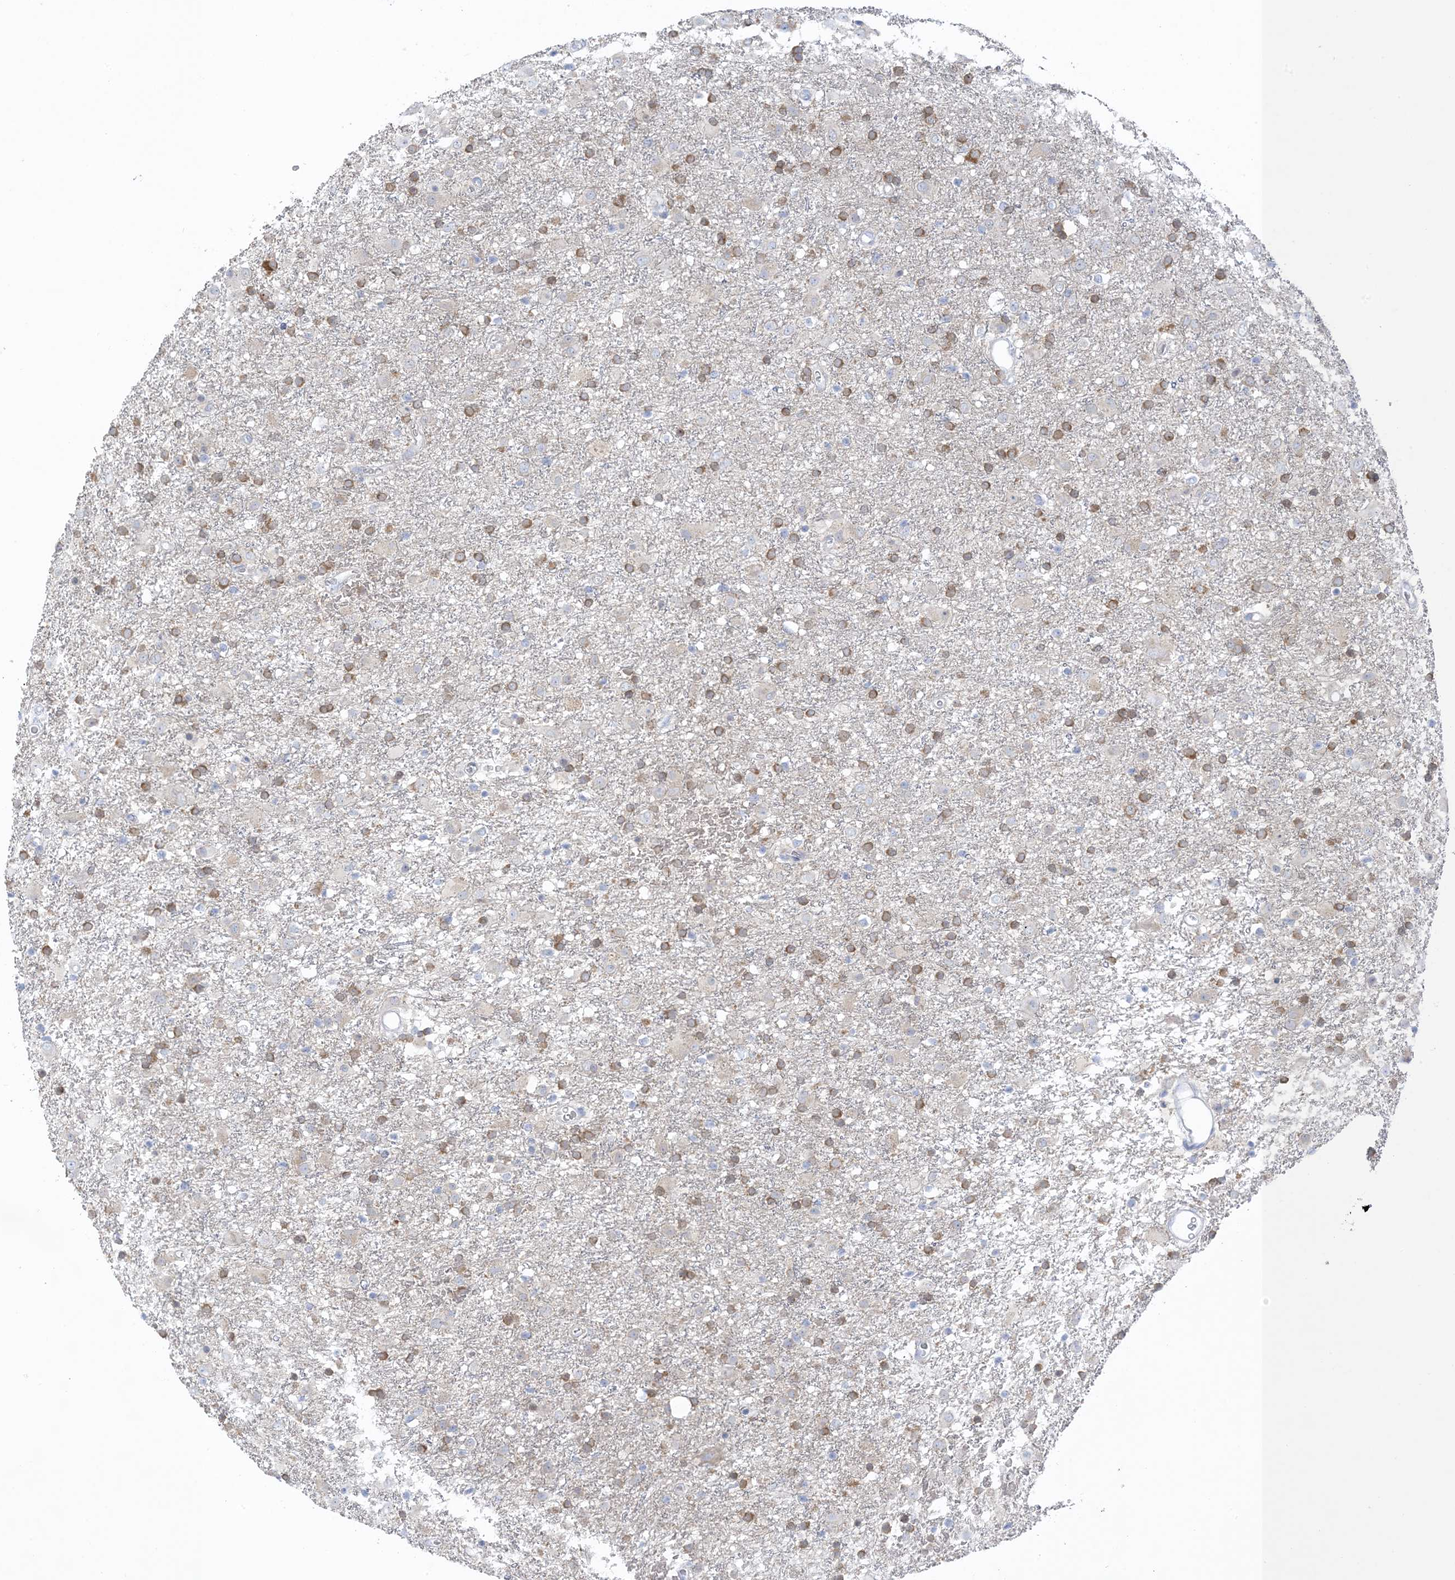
{"staining": {"intensity": "negative", "quantity": "none", "location": "none"}, "tissue": "glioma", "cell_type": "Tumor cells", "image_type": "cancer", "snomed": [{"axis": "morphology", "description": "Glioma, malignant, Low grade"}, {"axis": "topography", "description": "Brain"}], "caption": "Immunohistochemical staining of human malignant low-grade glioma shows no significant positivity in tumor cells.", "gene": "XIRP2", "patient": {"sex": "male", "age": 65}}